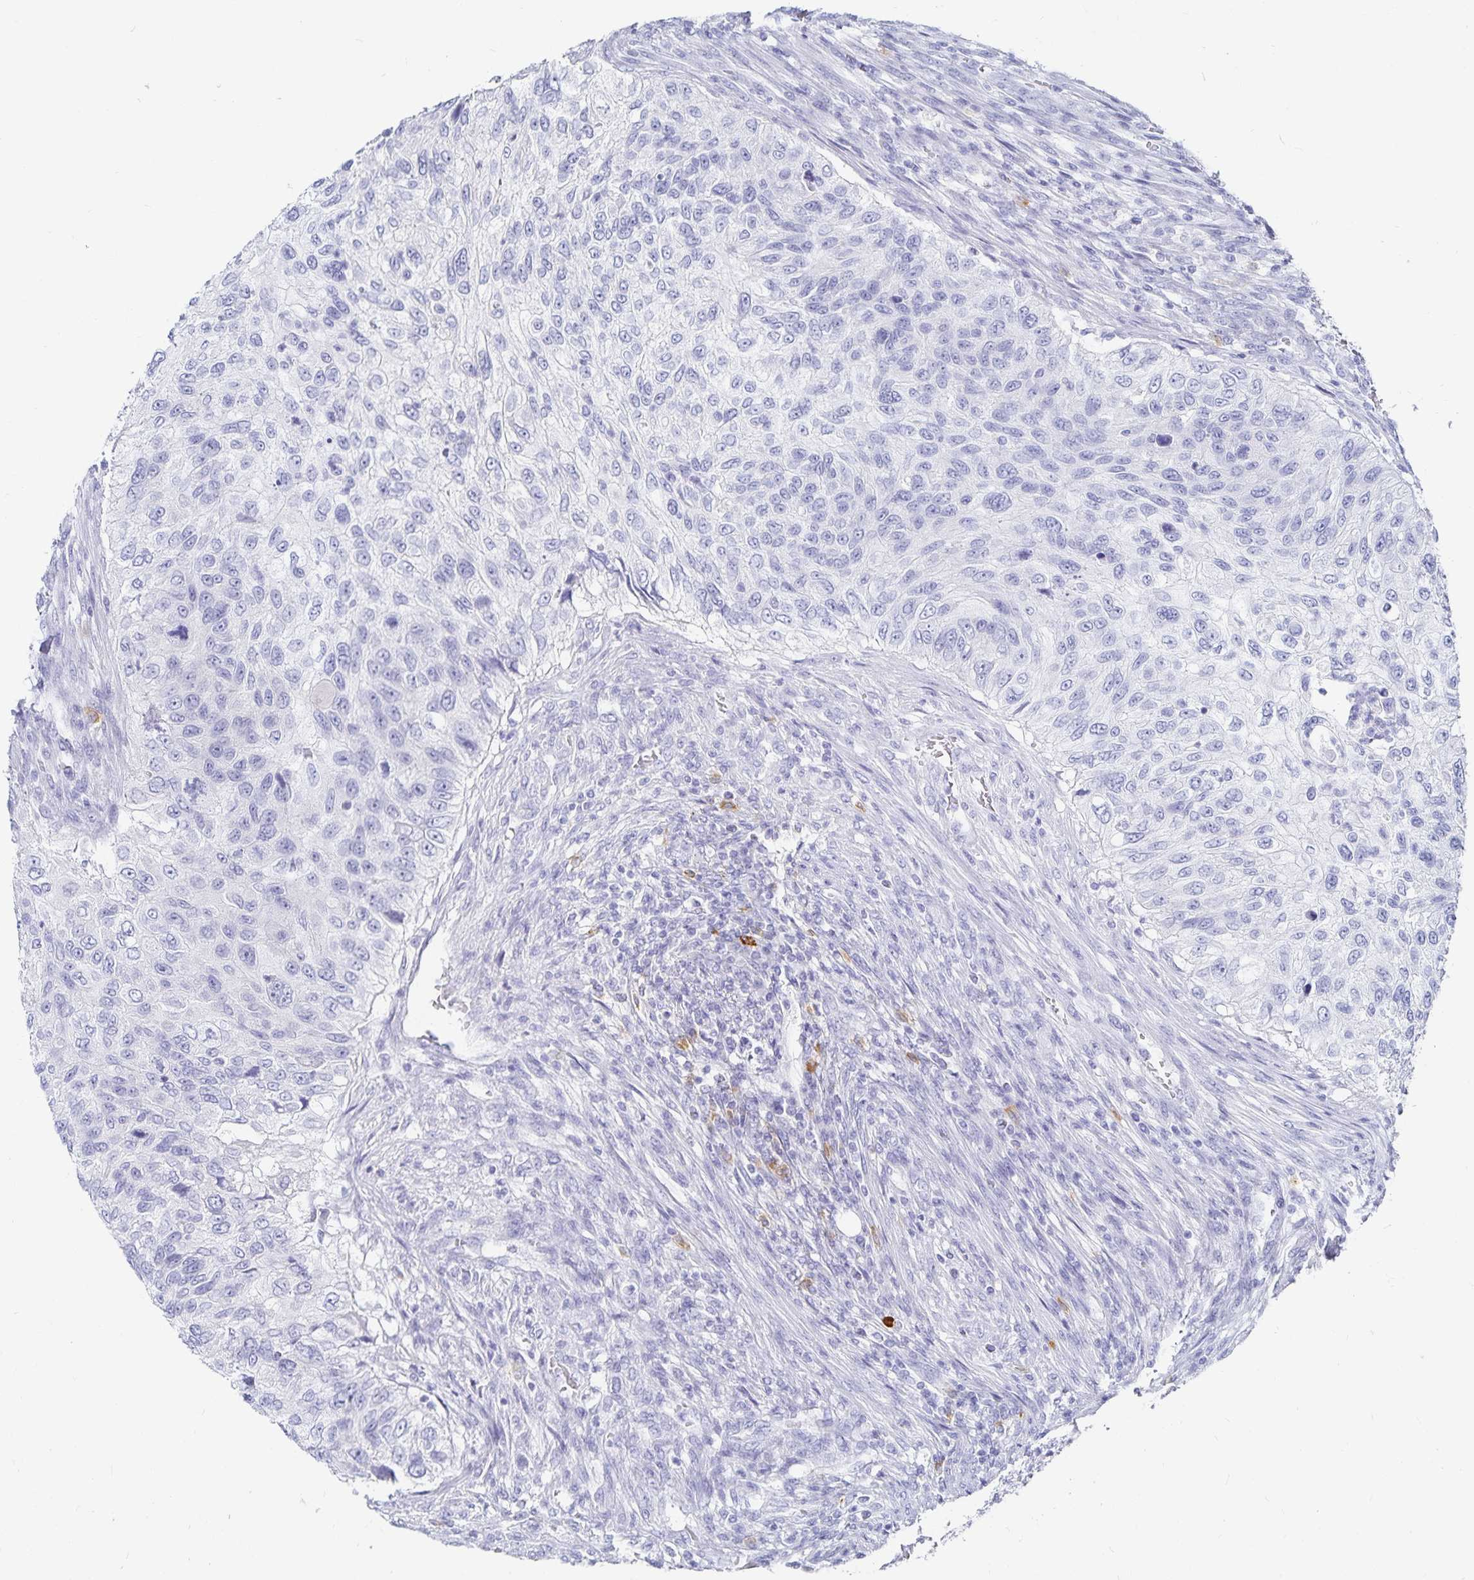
{"staining": {"intensity": "negative", "quantity": "none", "location": "none"}, "tissue": "urothelial cancer", "cell_type": "Tumor cells", "image_type": "cancer", "snomed": [{"axis": "morphology", "description": "Urothelial carcinoma, High grade"}, {"axis": "topography", "description": "Urinary bladder"}], "caption": "Human urothelial cancer stained for a protein using immunohistochemistry (IHC) reveals no staining in tumor cells.", "gene": "TNIP1", "patient": {"sex": "female", "age": 60}}